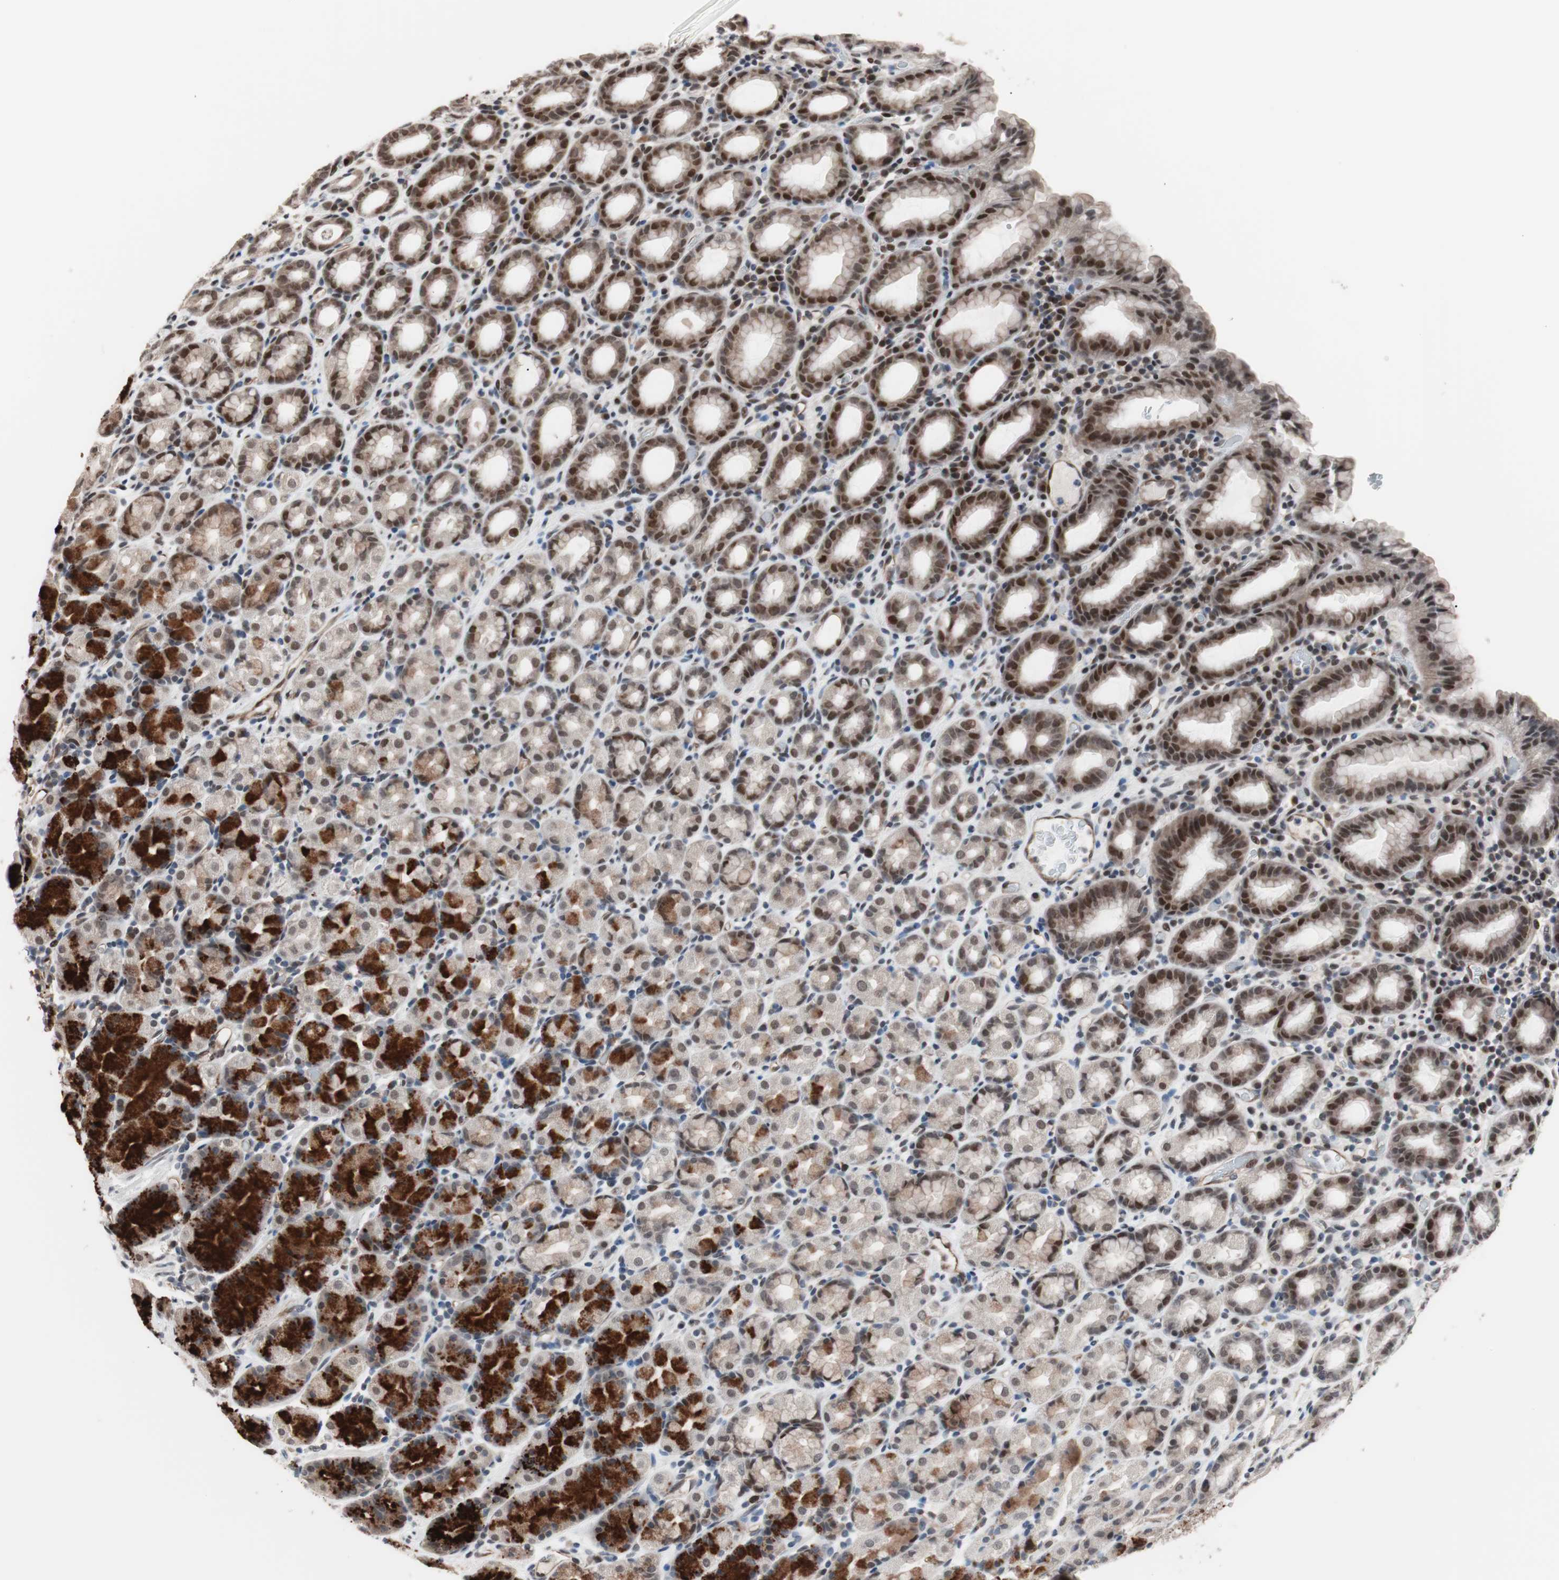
{"staining": {"intensity": "moderate", "quantity": "25%-75%", "location": "cytoplasmic/membranous,nuclear"}, "tissue": "stomach", "cell_type": "Glandular cells", "image_type": "normal", "snomed": [{"axis": "morphology", "description": "Normal tissue, NOS"}, {"axis": "topography", "description": "Stomach, upper"}], "caption": "Immunohistochemistry (IHC) of benign human stomach demonstrates medium levels of moderate cytoplasmic/membranous,nuclear expression in about 25%-75% of glandular cells. Immunohistochemistry stains the protein of interest in brown and the nuclei are stained blue.", "gene": "POGZ", "patient": {"sex": "male", "age": 68}}